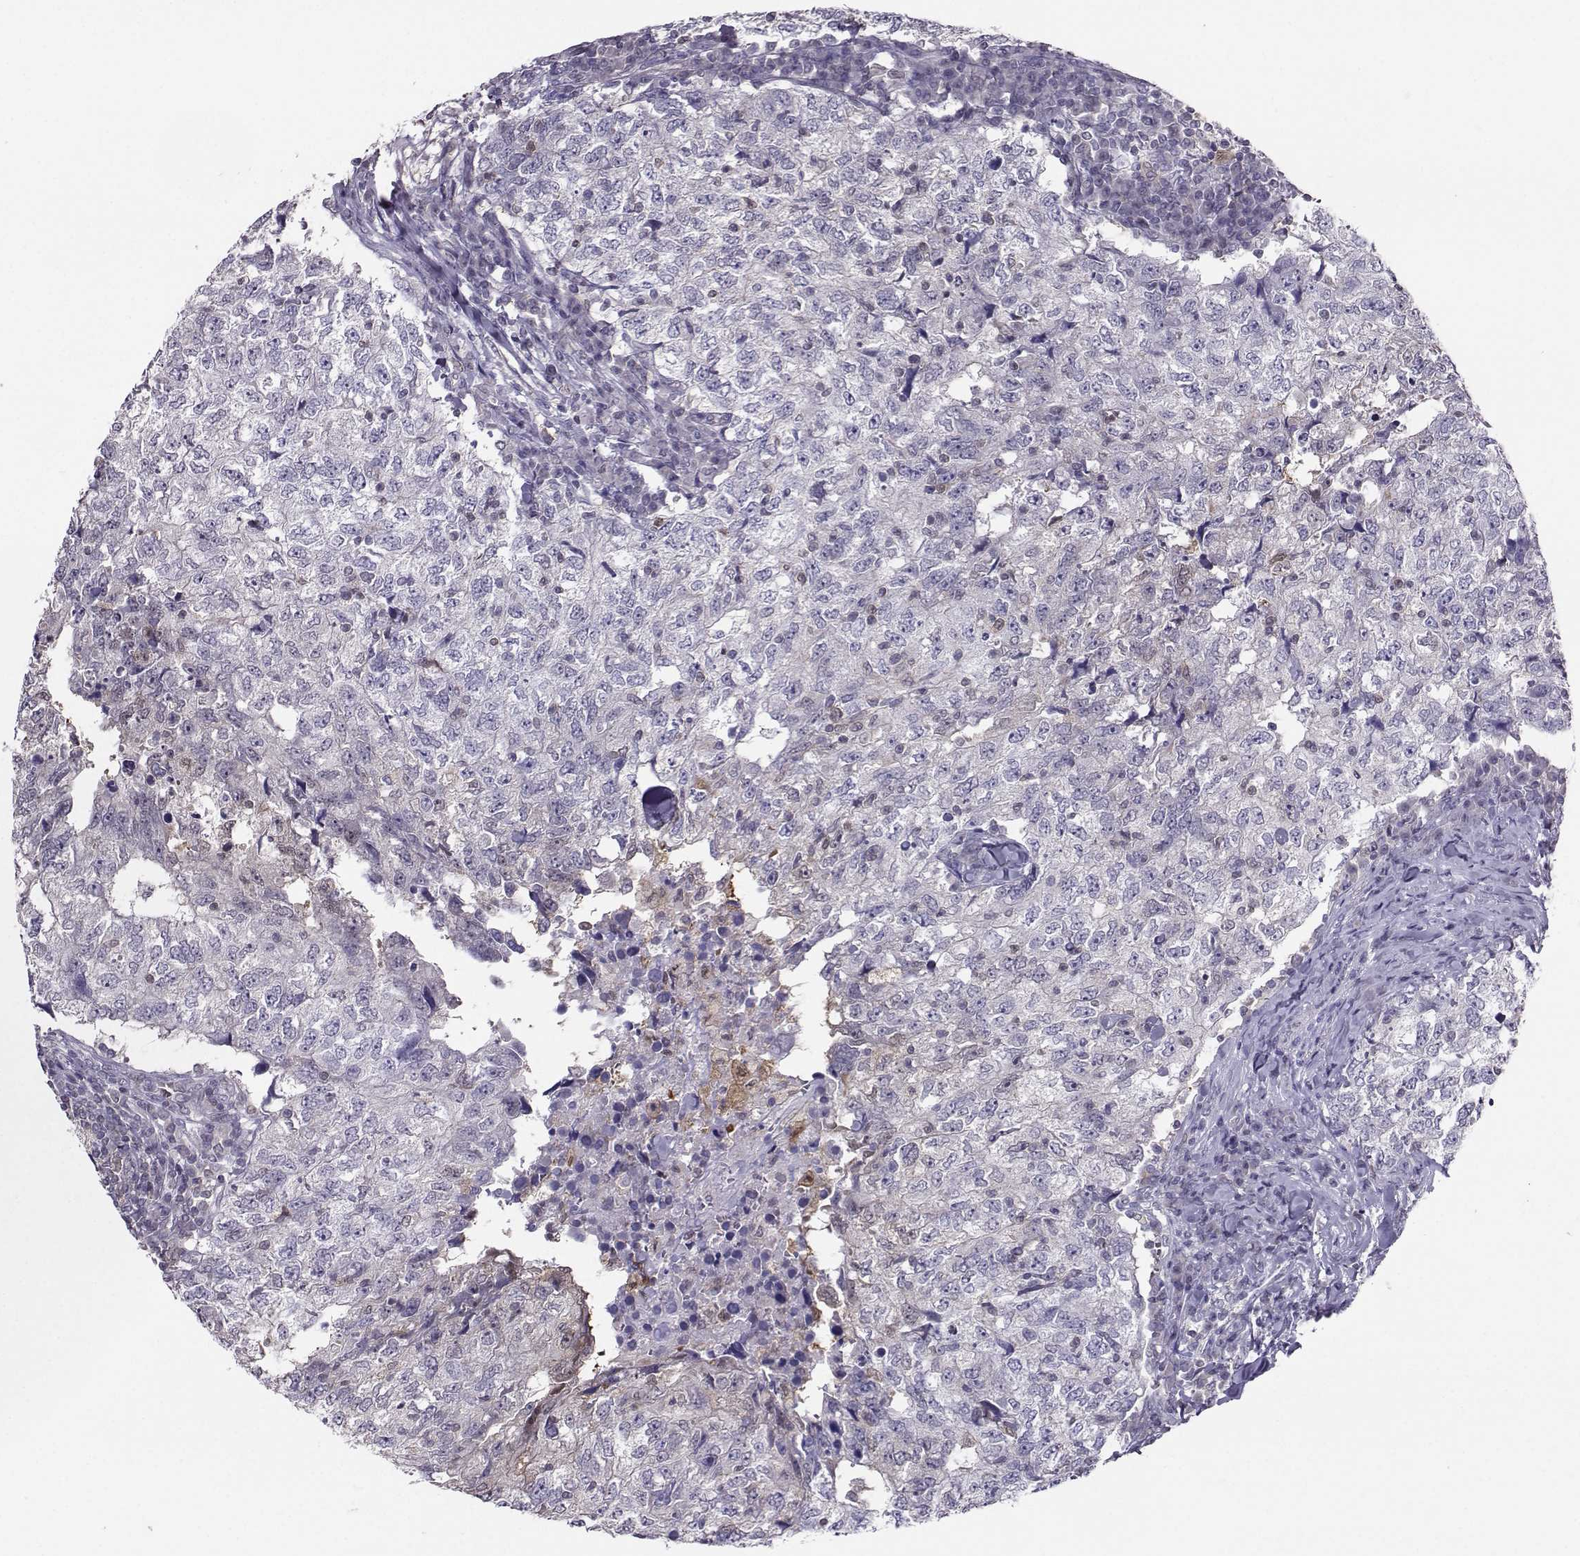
{"staining": {"intensity": "negative", "quantity": "none", "location": "none"}, "tissue": "breast cancer", "cell_type": "Tumor cells", "image_type": "cancer", "snomed": [{"axis": "morphology", "description": "Duct carcinoma"}, {"axis": "topography", "description": "Breast"}], "caption": "IHC histopathology image of breast cancer stained for a protein (brown), which shows no positivity in tumor cells.", "gene": "PGK1", "patient": {"sex": "female", "age": 30}}